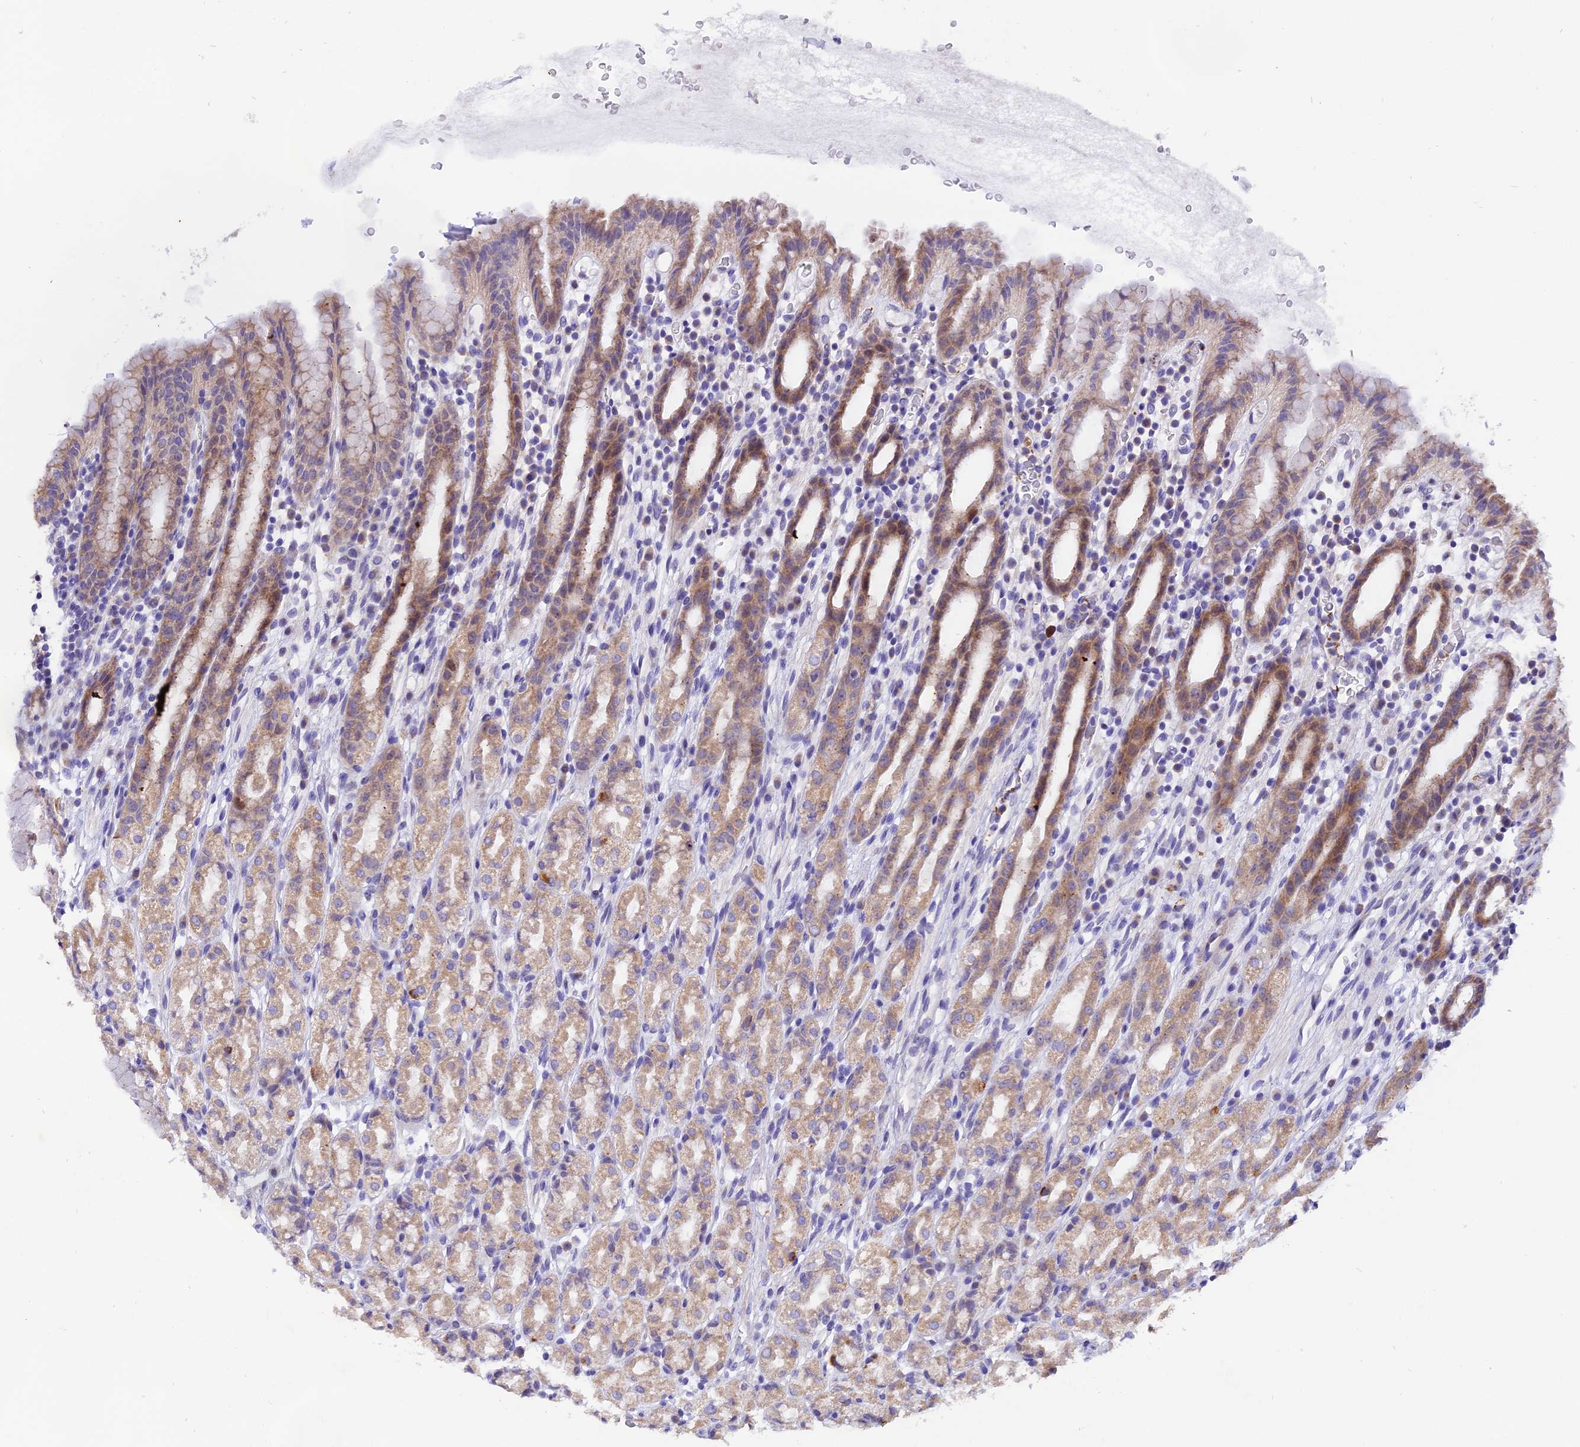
{"staining": {"intensity": "moderate", "quantity": "<25%", "location": "cytoplasmic/membranous"}, "tissue": "stomach", "cell_type": "Glandular cells", "image_type": "normal", "snomed": [{"axis": "morphology", "description": "Normal tissue, NOS"}, {"axis": "topography", "description": "Stomach, upper"}], "caption": "Stomach stained for a protein reveals moderate cytoplasmic/membranous positivity in glandular cells. Using DAB (brown) and hematoxylin (blue) stains, captured at high magnification using brightfield microscopy.", "gene": "PKIA", "patient": {"sex": "male", "age": 47}}